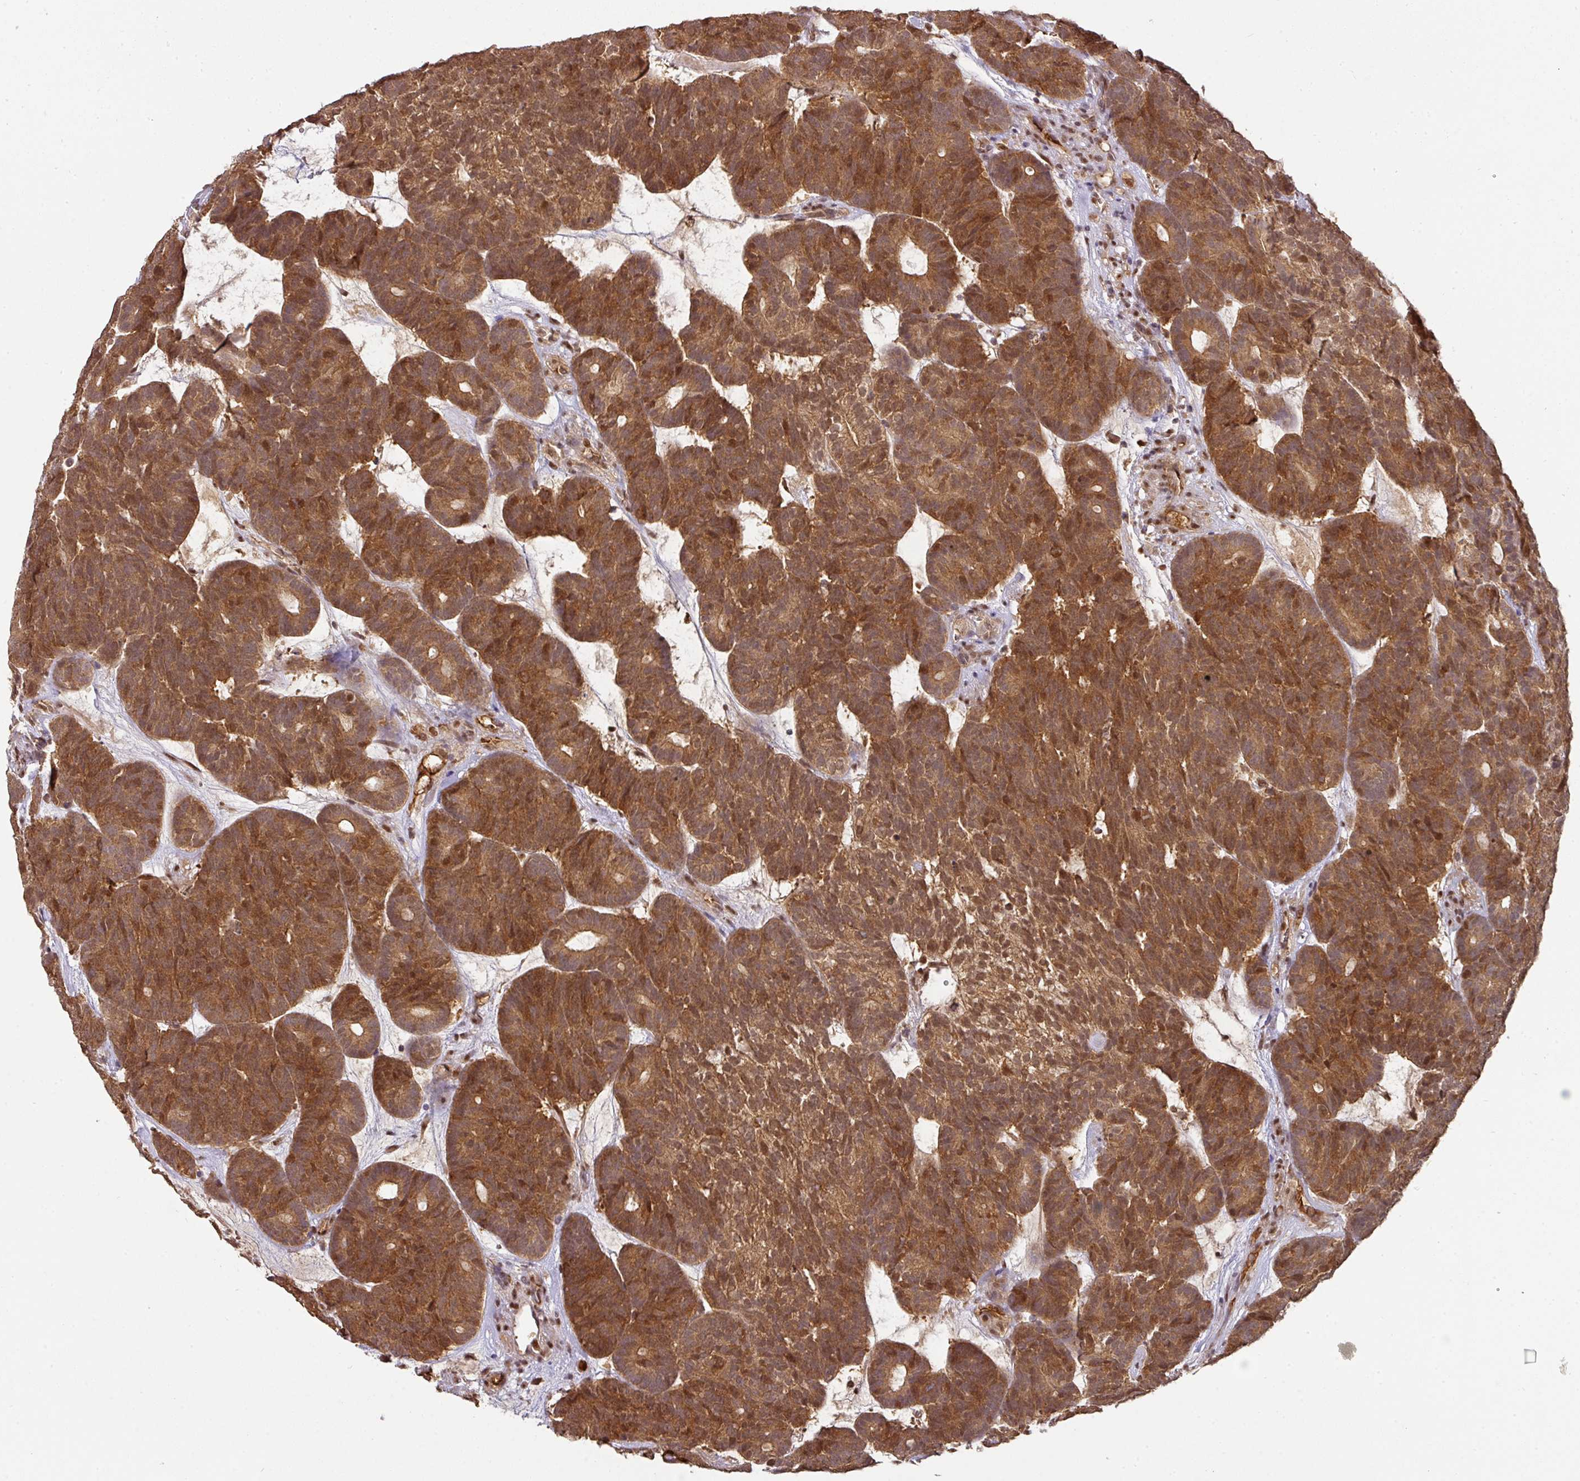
{"staining": {"intensity": "strong", "quantity": ">75%", "location": "cytoplasmic/membranous,nuclear"}, "tissue": "head and neck cancer", "cell_type": "Tumor cells", "image_type": "cancer", "snomed": [{"axis": "morphology", "description": "Adenocarcinoma, NOS"}, {"axis": "topography", "description": "Head-Neck"}], "caption": "This histopathology image displays immunohistochemistry staining of human head and neck cancer, with high strong cytoplasmic/membranous and nuclear positivity in approximately >75% of tumor cells.", "gene": "RANBP9", "patient": {"sex": "female", "age": 81}}